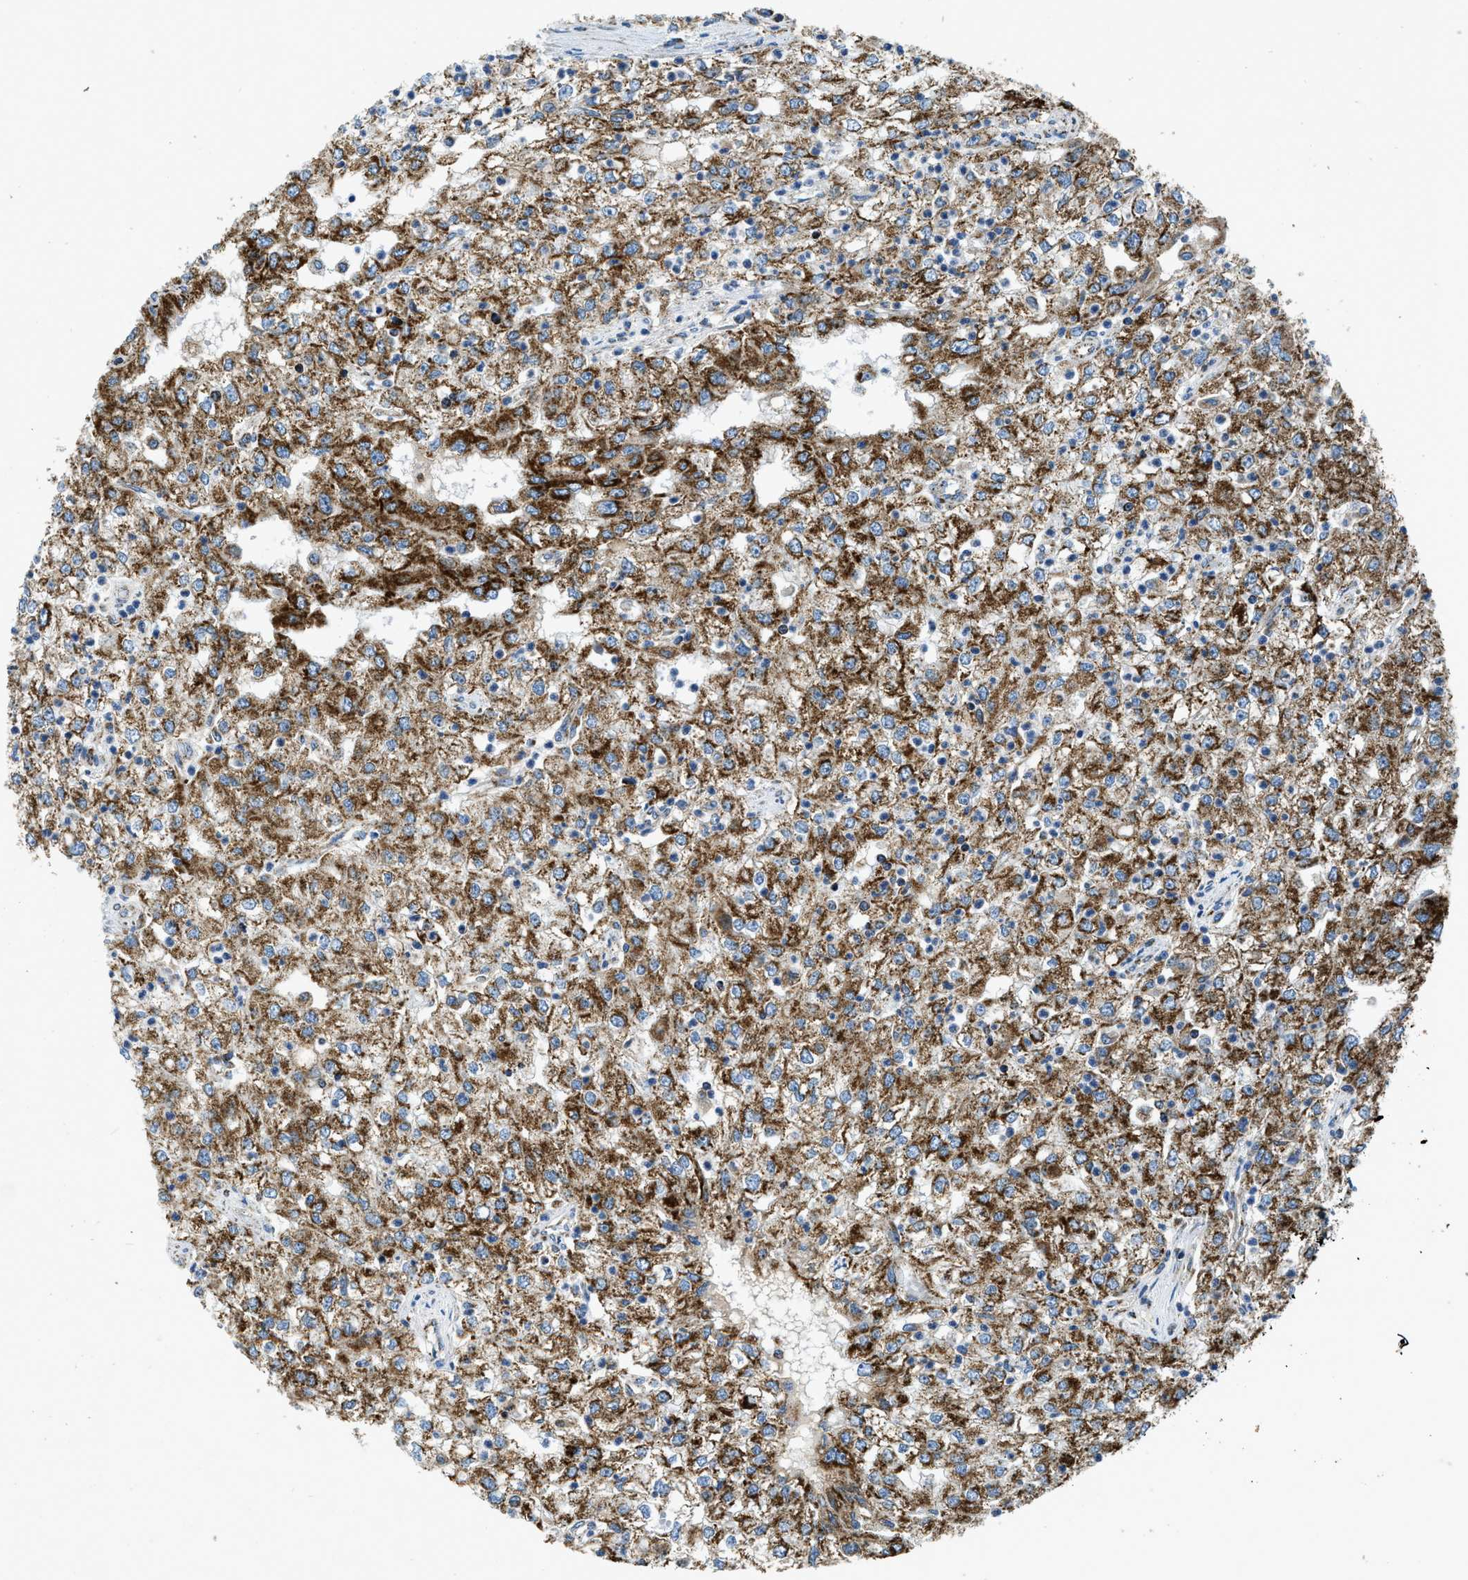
{"staining": {"intensity": "strong", "quantity": ">75%", "location": "cytoplasmic/membranous"}, "tissue": "renal cancer", "cell_type": "Tumor cells", "image_type": "cancer", "snomed": [{"axis": "morphology", "description": "Adenocarcinoma, NOS"}, {"axis": "topography", "description": "Kidney"}], "caption": "Immunohistochemical staining of renal cancer (adenocarcinoma) demonstrates high levels of strong cytoplasmic/membranous positivity in approximately >75% of tumor cells.", "gene": "STK33", "patient": {"sex": "female", "age": 54}}